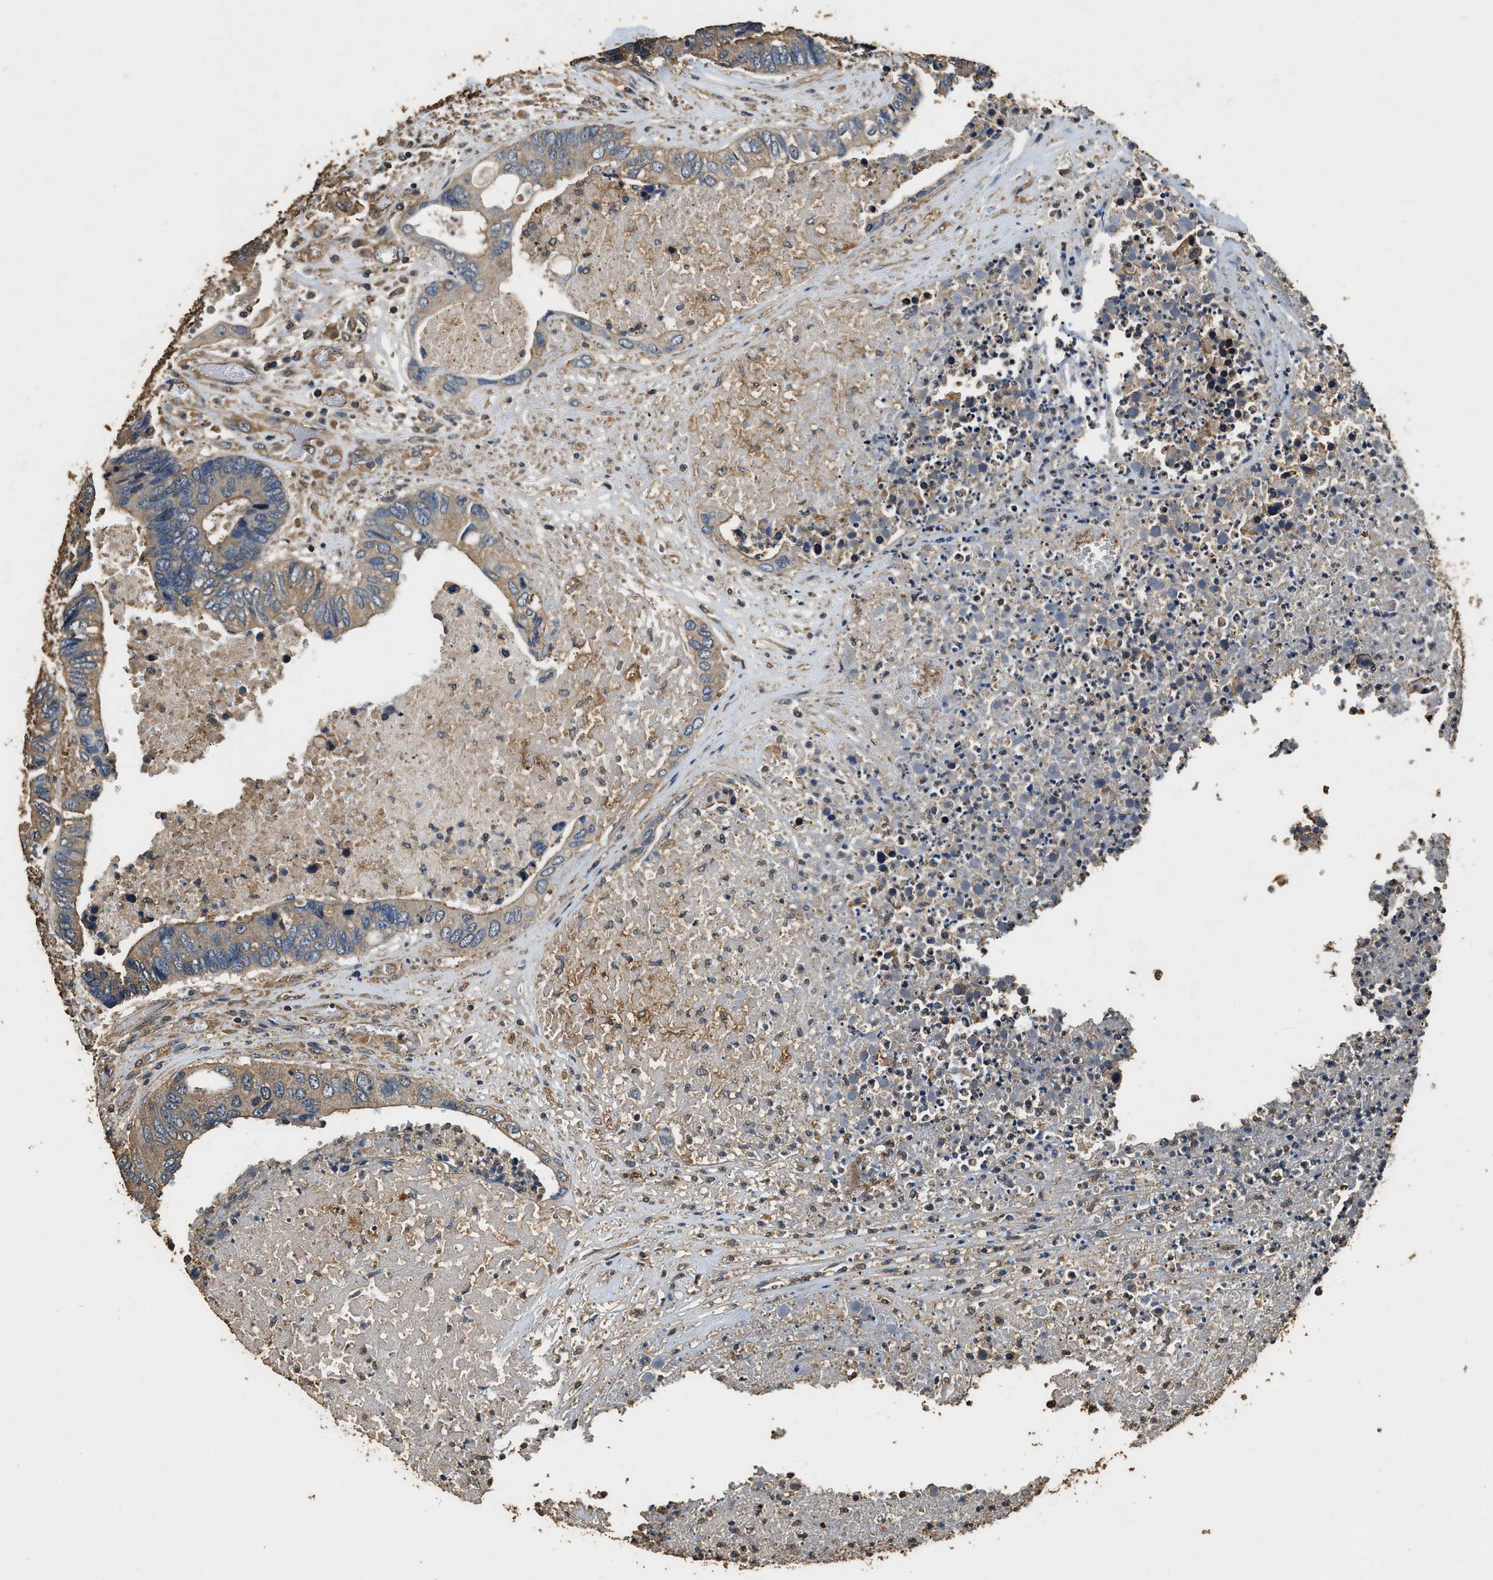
{"staining": {"intensity": "weak", "quantity": ">75%", "location": "cytoplasmic/membranous"}, "tissue": "colorectal cancer", "cell_type": "Tumor cells", "image_type": "cancer", "snomed": [{"axis": "morphology", "description": "Adenocarcinoma, NOS"}, {"axis": "topography", "description": "Rectum"}], "caption": "Protein expression by immunohistochemistry shows weak cytoplasmic/membranous staining in about >75% of tumor cells in colorectal adenocarcinoma.", "gene": "MIB1", "patient": {"sex": "male", "age": 55}}